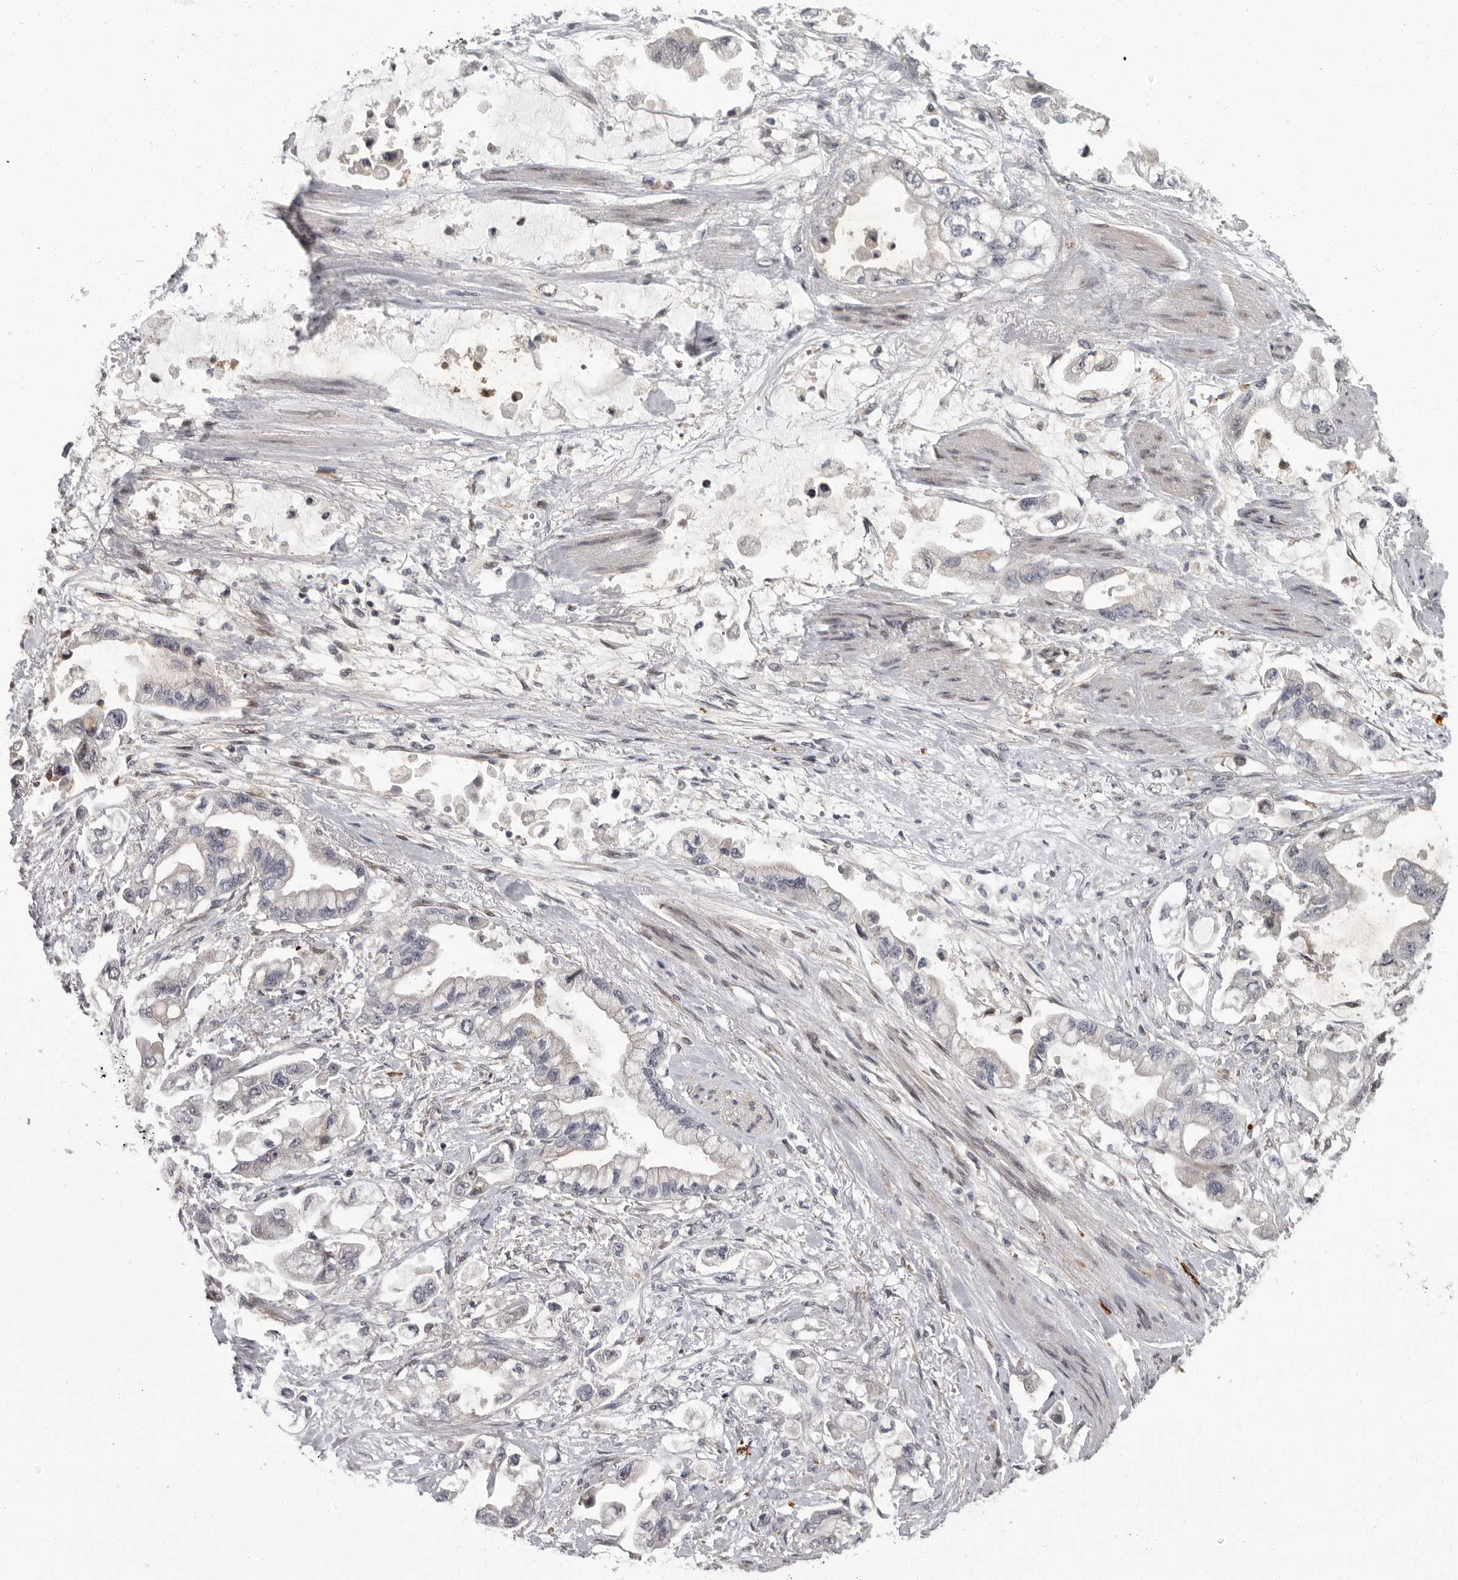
{"staining": {"intensity": "negative", "quantity": "none", "location": "none"}, "tissue": "stomach cancer", "cell_type": "Tumor cells", "image_type": "cancer", "snomed": [{"axis": "morphology", "description": "Adenocarcinoma, NOS"}, {"axis": "topography", "description": "Stomach"}], "caption": "Immunohistochemistry (IHC) of stomach cancer (adenocarcinoma) reveals no staining in tumor cells. (Immunohistochemistry, brightfield microscopy, high magnification).", "gene": "PDCD11", "patient": {"sex": "male", "age": 62}}